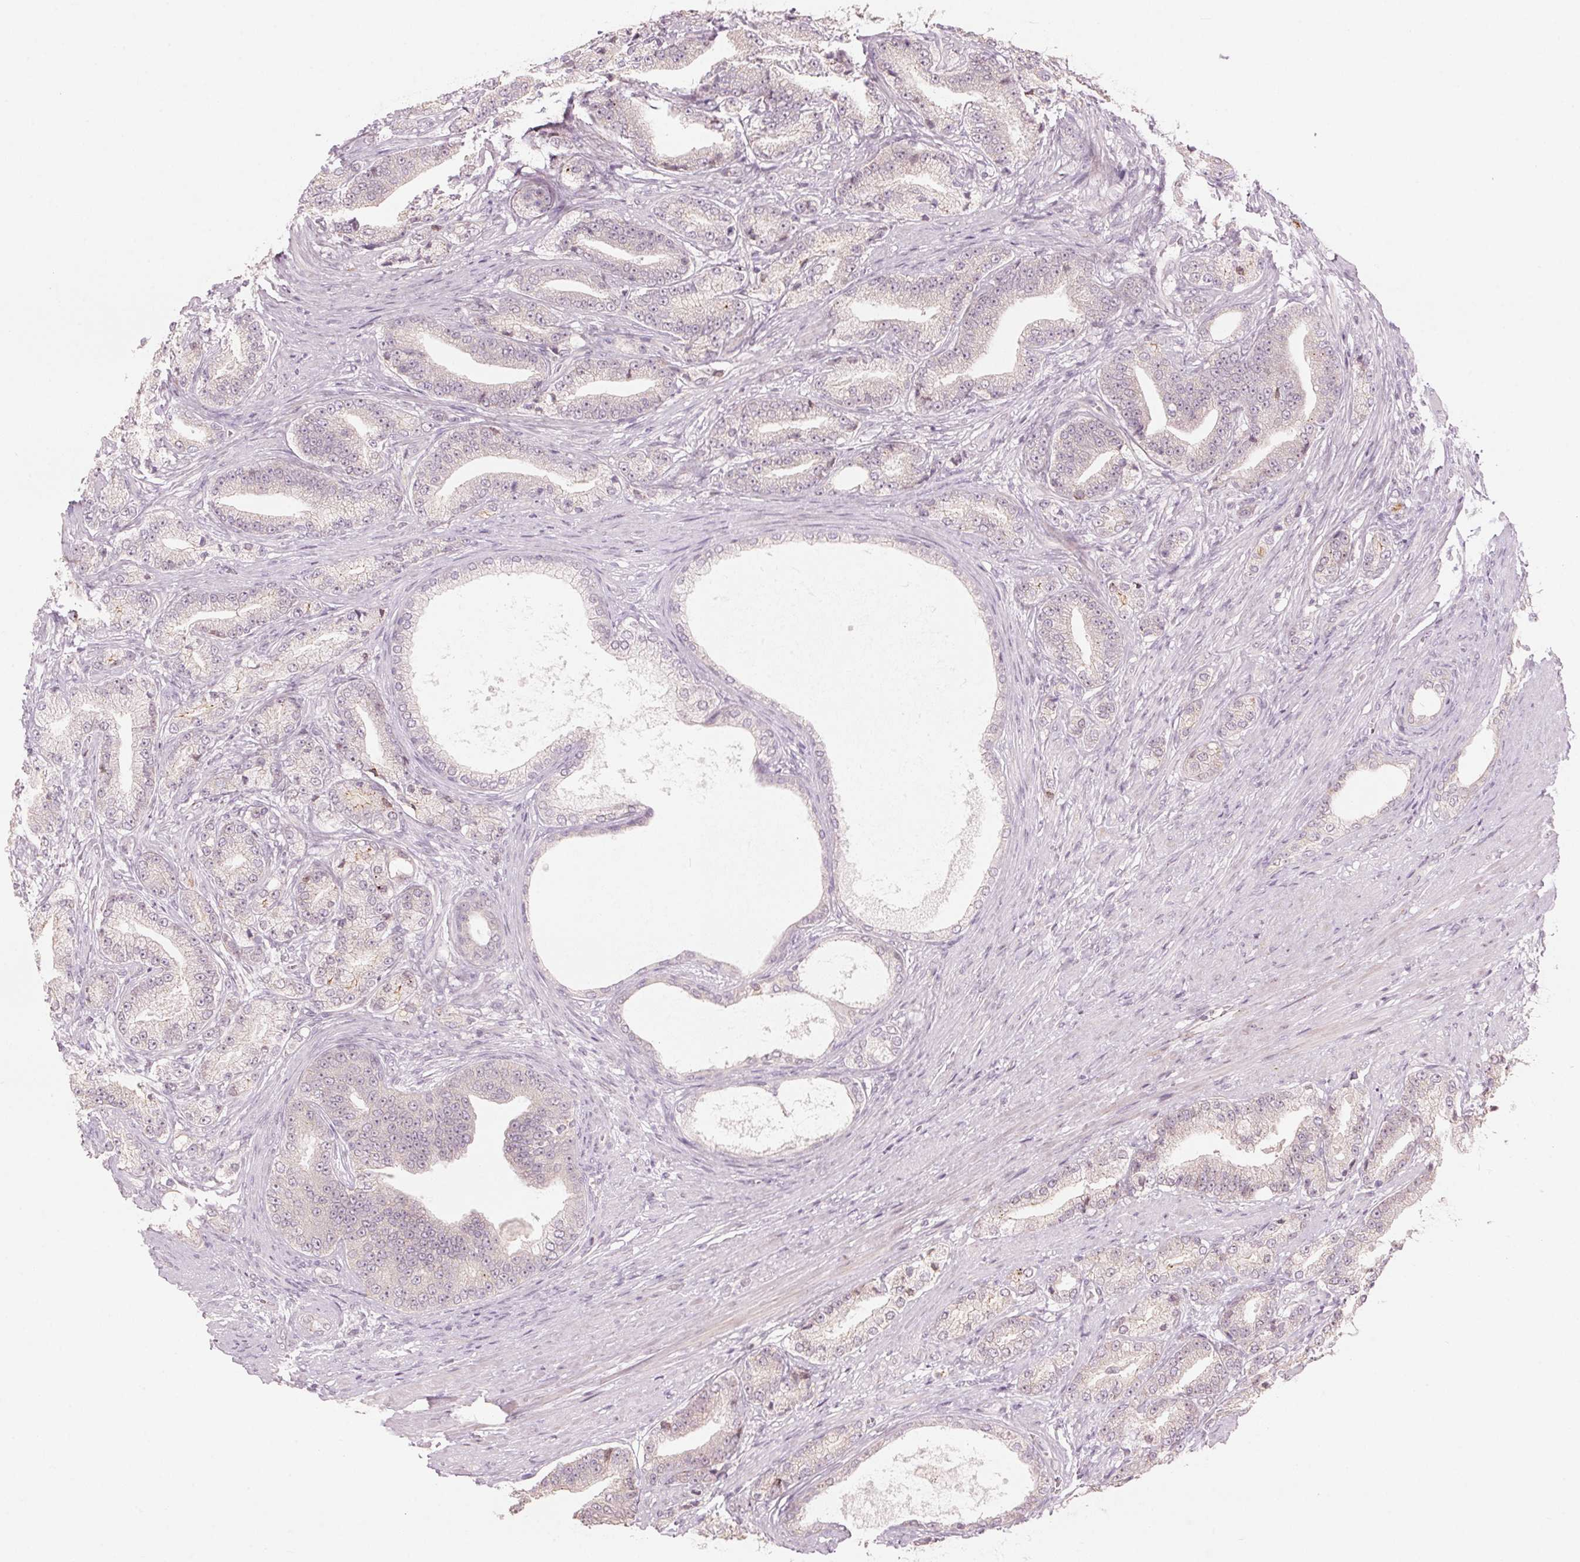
{"staining": {"intensity": "negative", "quantity": "none", "location": "none"}, "tissue": "prostate cancer", "cell_type": "Tumor cells", "image_type": "cancer", "snomed": [{"axis": "morphology", "description": "Adenocarcinoma, High grade"}, {"axis": "topography", "description": "Prostate and seminal vesicle, NOS"}], "caption": "This photomicrograph is of prostate adenocarcinoma (high-grade) stained with immunohistochemistry to label a protein in brown with the nuclei are counter-stained blue. There is no expression in tumor cells.", "gene": "TMED6", "patient": {"sex": "male", "age": 61}}